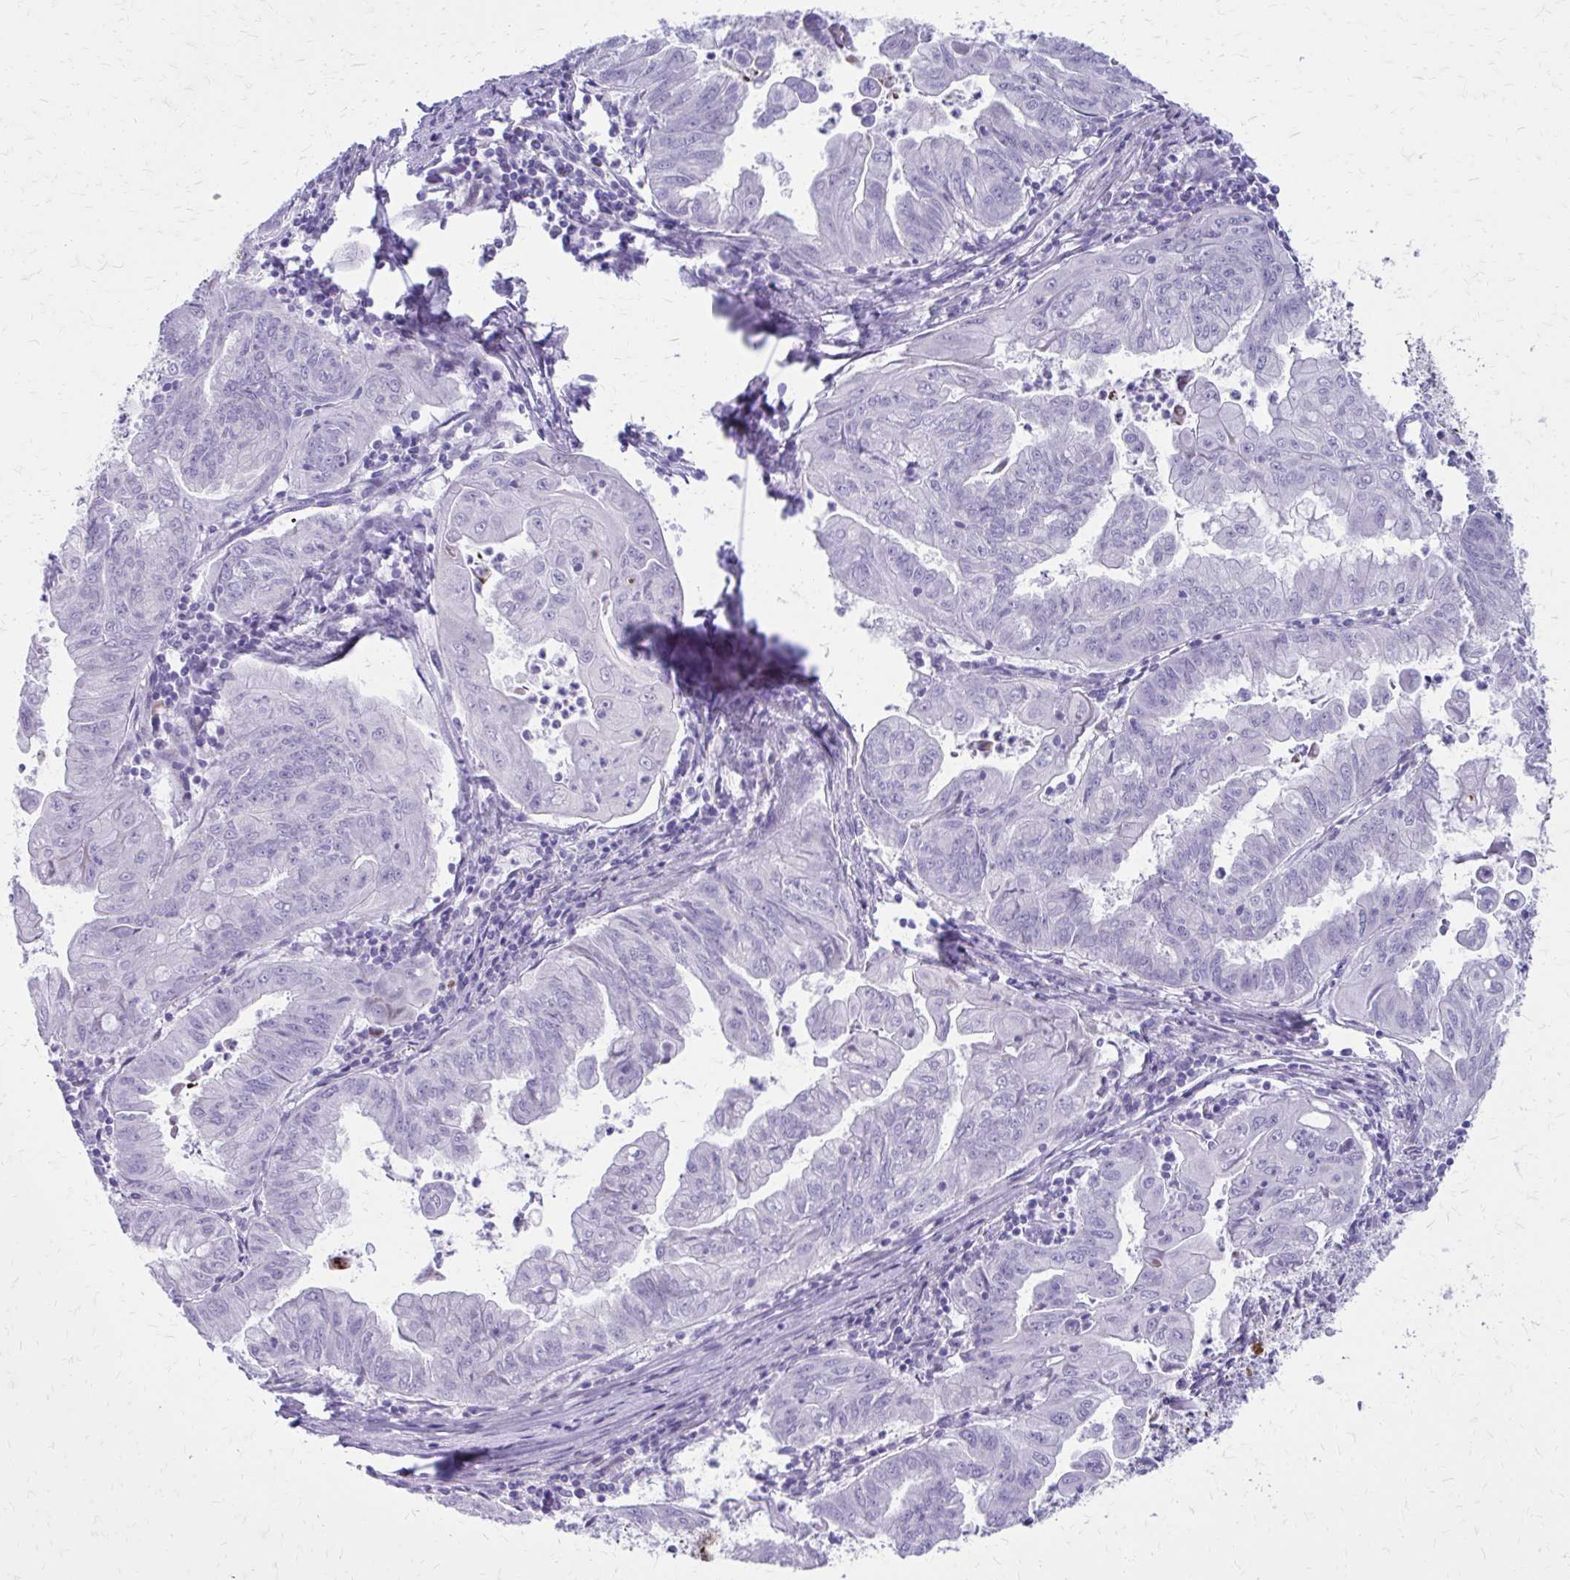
{"staining": {"intensity": "negative", "quantity": "none", "location": "none"}, "tissue": "stomach cancer", "cell_type": "Tumor cells", "image_type": "cancer", "snomed": [{"axis": "morphology", "description": "Adenocarcinoma, NOS"}, {"axis": "topography", "description": "Stomach, upper"}], "caption": "A high-resolution image shows immunohistochemistry staining of stomach cancer, which displays no significant staining in tumor cells. (DAB immunohistochemistry visualized using brightfield microscopy, high magnification).", "gene": "LCN15", "patient": {"sex": "male", "age": 80}}